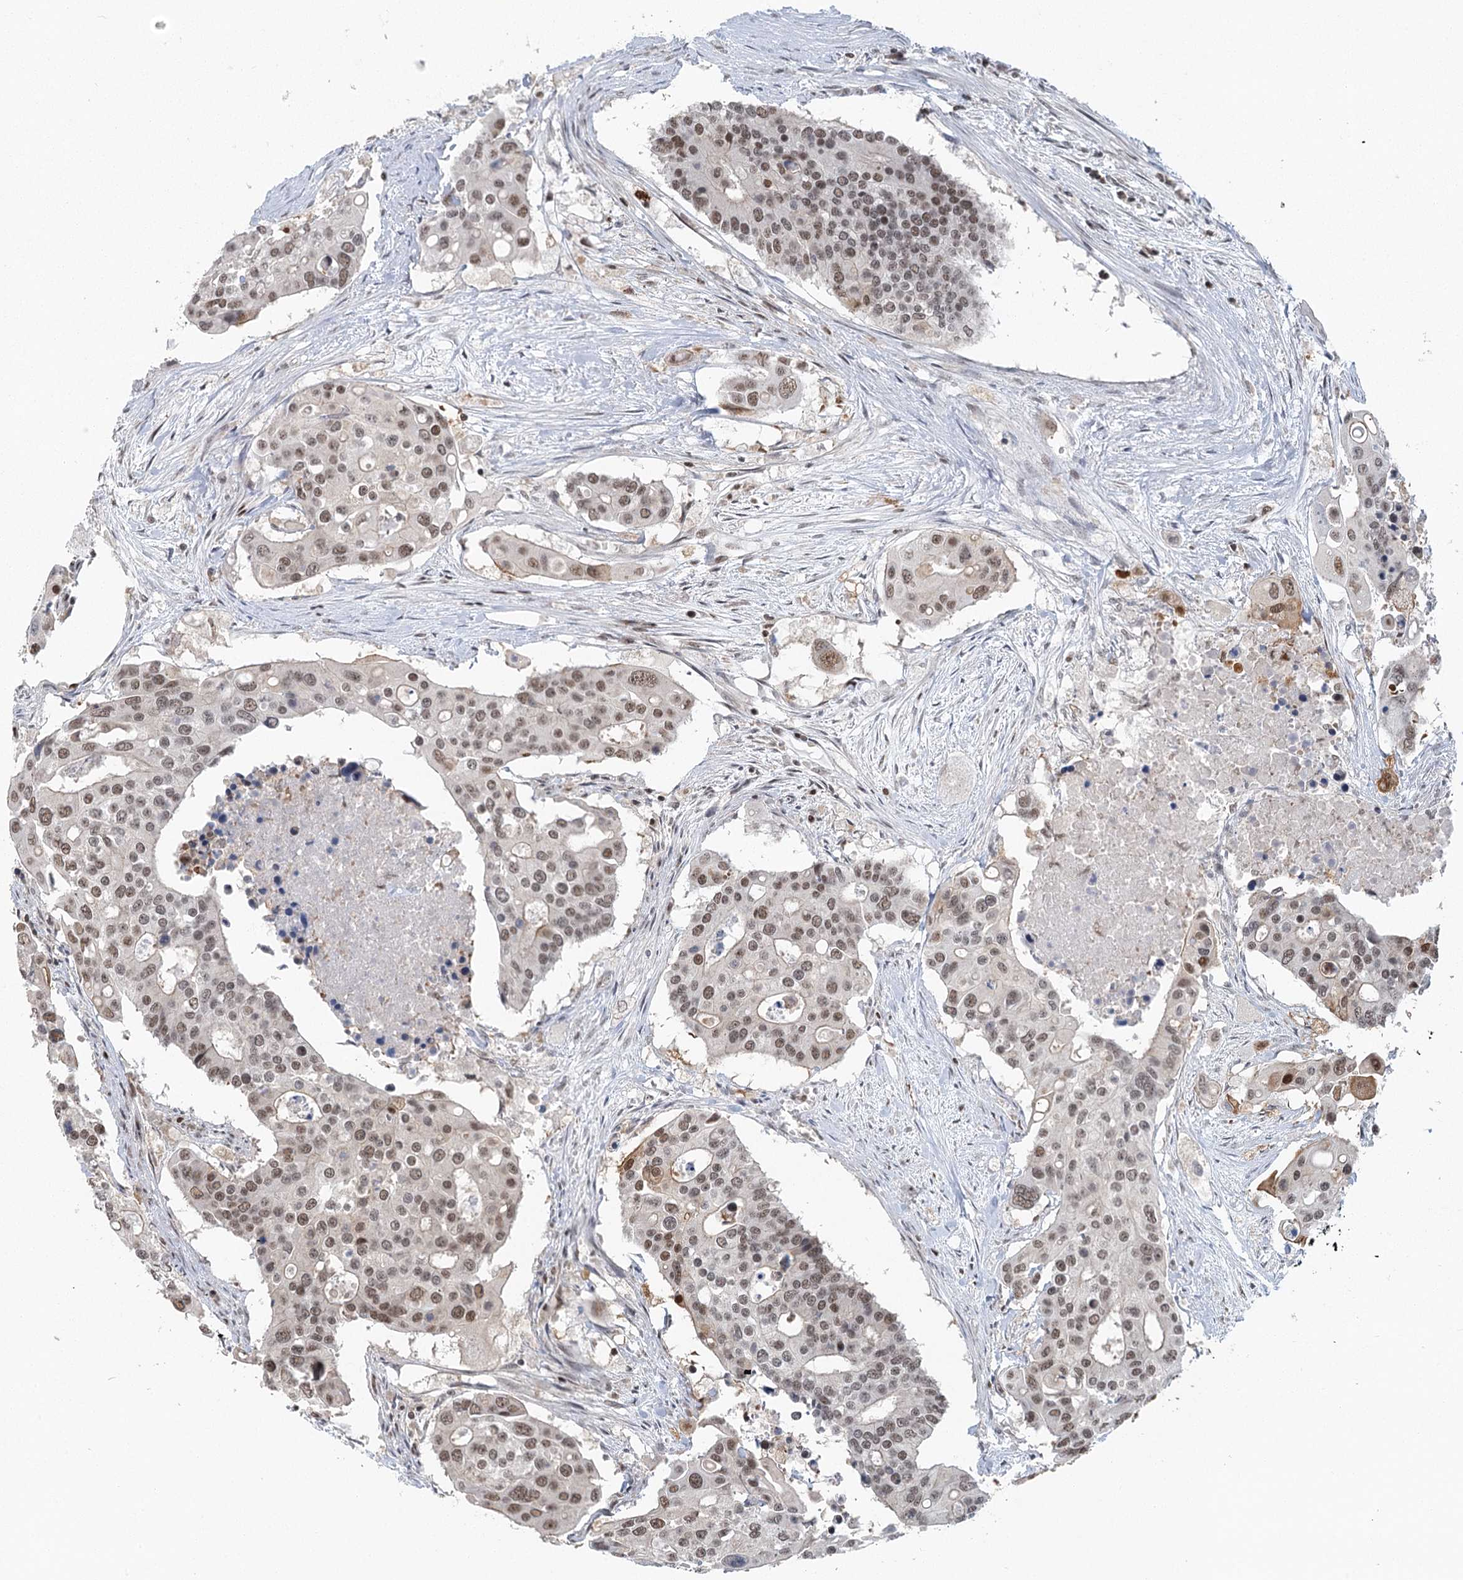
{"staining": {"intensity": "moderate", "quantity": ">75%", "location": "nuclear"}, "tissue": "colorectal cancer", "cell_type": "Tumor cells", "image_type": "cancer", "snomed": [{"axis": "morphology", "description": "Adenocarcinoma, NOS"}, {"axis": "topography", "description": "Colon"}], "caption": "Protein expression analysis of colorectal cancer reveals moderate nuclear staining in about >75% of tumor cells.", "gene": "PDS5A", "patient": {"sex": "male", "age": 77}}